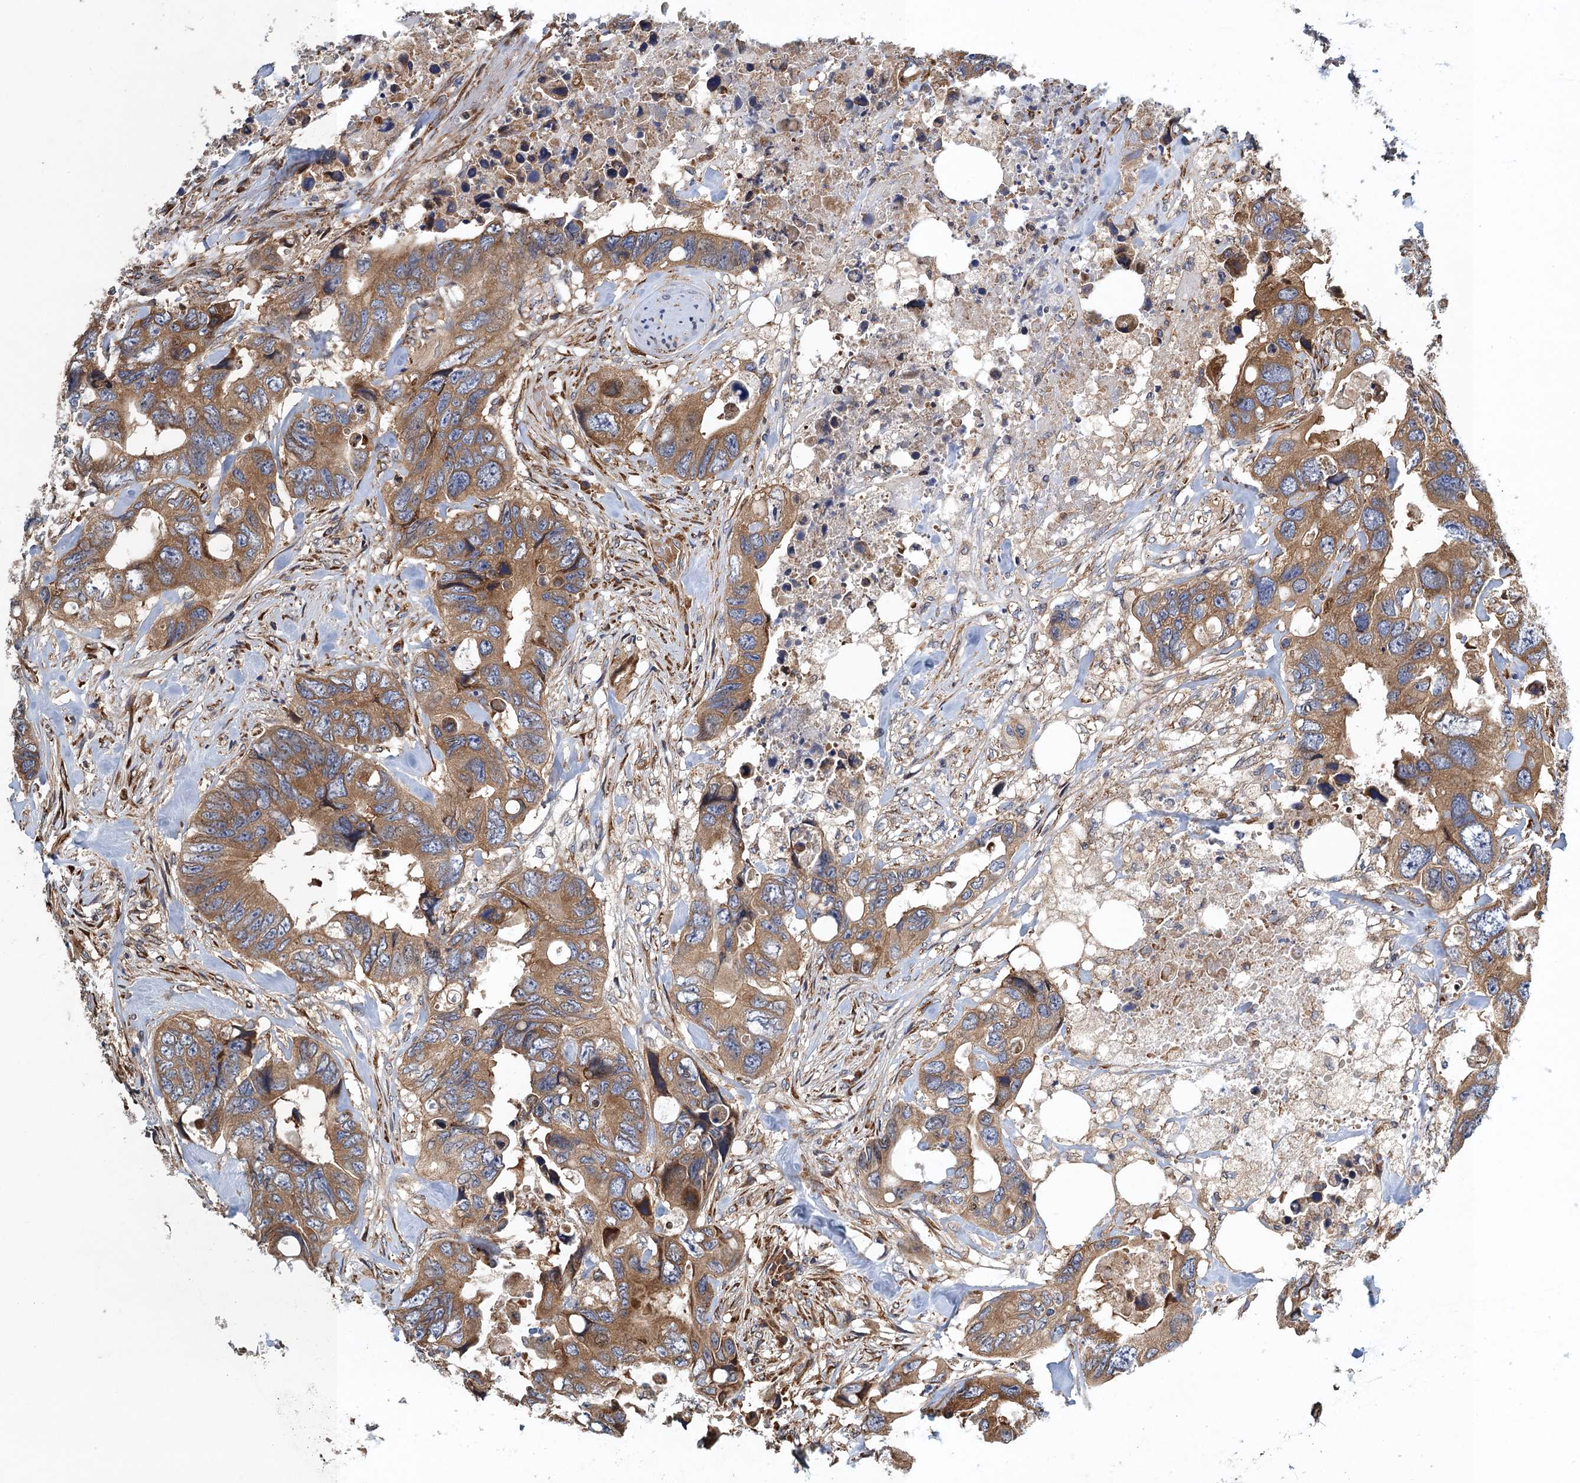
{"staining": {"intensity": "moderate", "quantity": ">75%", "location": "cytoplasmic/membranous"}, "tissue": "colorectal cancer", "cell_type": "Tumor cells", "image_type": "cancer", "snomed": [{"axis": "morphology", "description": "Adenocarcinoma, NOS"}, {"axis": "topography", "description": "Rectum"}], "caption": "Immunohistochemical staining of colorectal cancer (adenocarcinoma) exhibits medium levels of moderate cytoplasmic/membranous protein expression in approximately >75% of tumor cells.", "gene": "MDM1", "patient": {"sex": "male", "age": 57}}